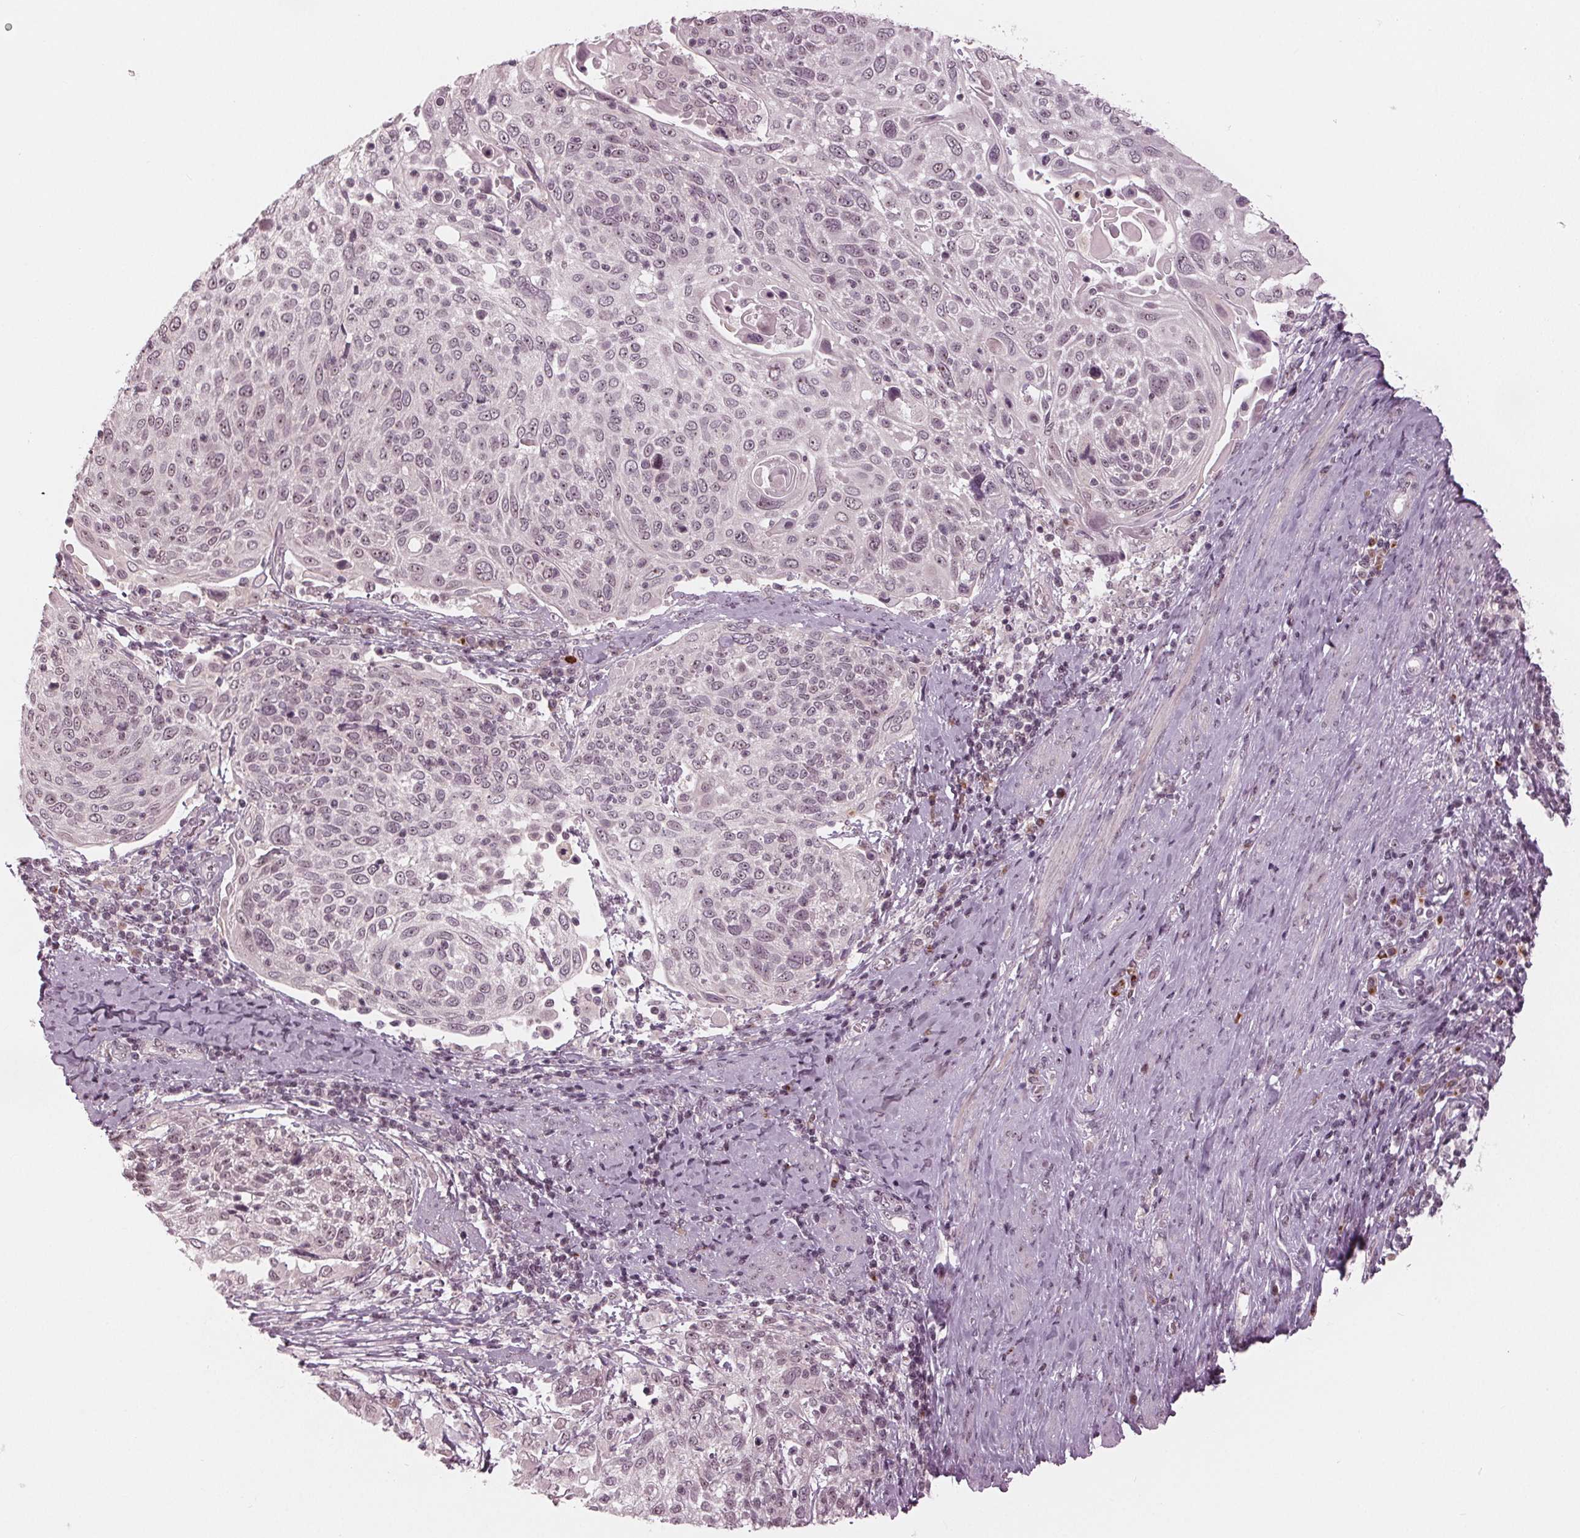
{"staining": {"intensity": "weak", "quantity": "25%-75%", "location": "nuclear"}, "tissue": "cervical cancer", "cell_type": "Tumor cells", "image_type": "cancer", "snomed": [{"axis": "morphology", "description": "Squamous cell carcinoma, NOS"}, {"axis": "topography", "description": "Cervix"}], "caption": "There is low levels of weak nuclear positivity in tumor cells of cervical cancer (squamous cell carcinoma), as demonstrated by immunohistochemical staining (brown color).", "gene": "SLX4", "patient": {"sex": "female", "age": 61}}